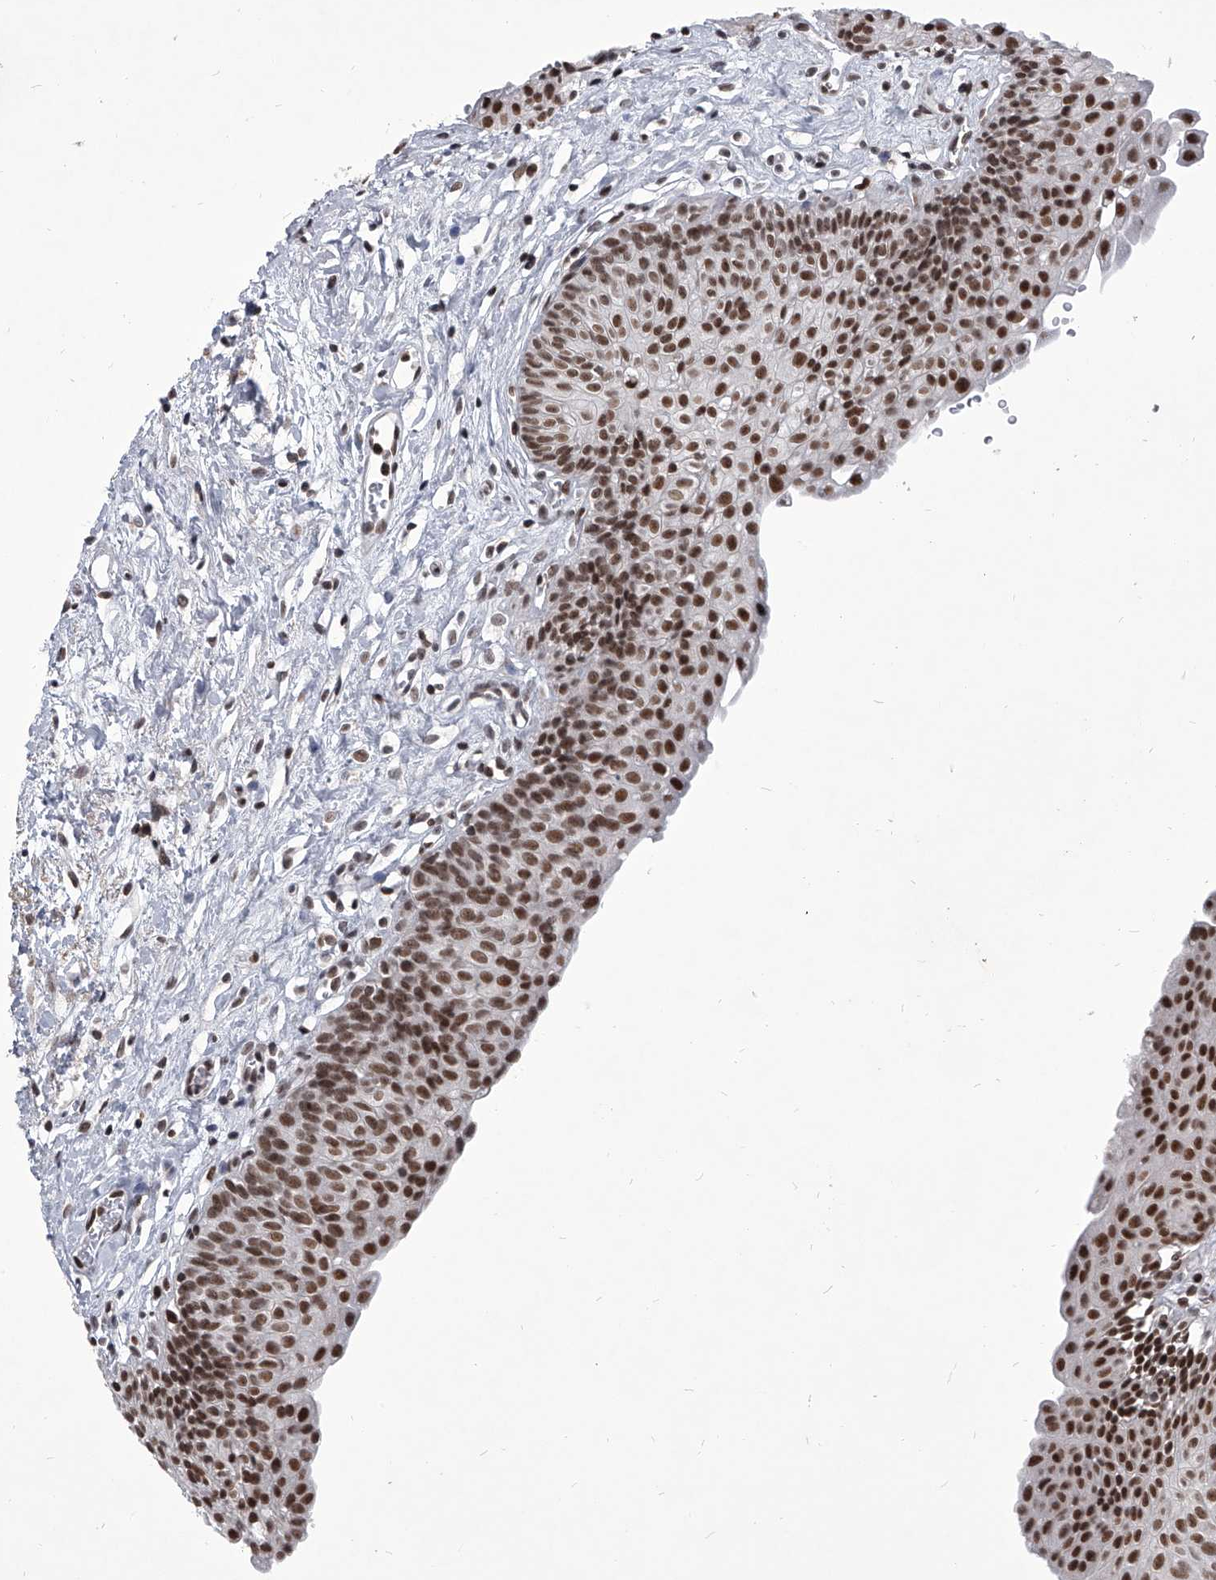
{"staining": {"intensity": "strong", "quantity": ">75%", "location": "nuclear"}, "tissue": "urinary bladder", "cell_type": "Urothelial cells", "image_type": "normal", "snomed": [{"axis": "morphology", "description": "Normal tissue, NOS"}, {"axis": "topography", "description": "Urinary bladder"}], "caption": "Strong nuclear positivity is appreciated in approximately >75% of urothelial cells in normal urinary bladder. (Brightfield microscopy of DAB IHC at high magnification).", "gene": "PPIL4", "patient": {"sex": "male", "age": 51}}